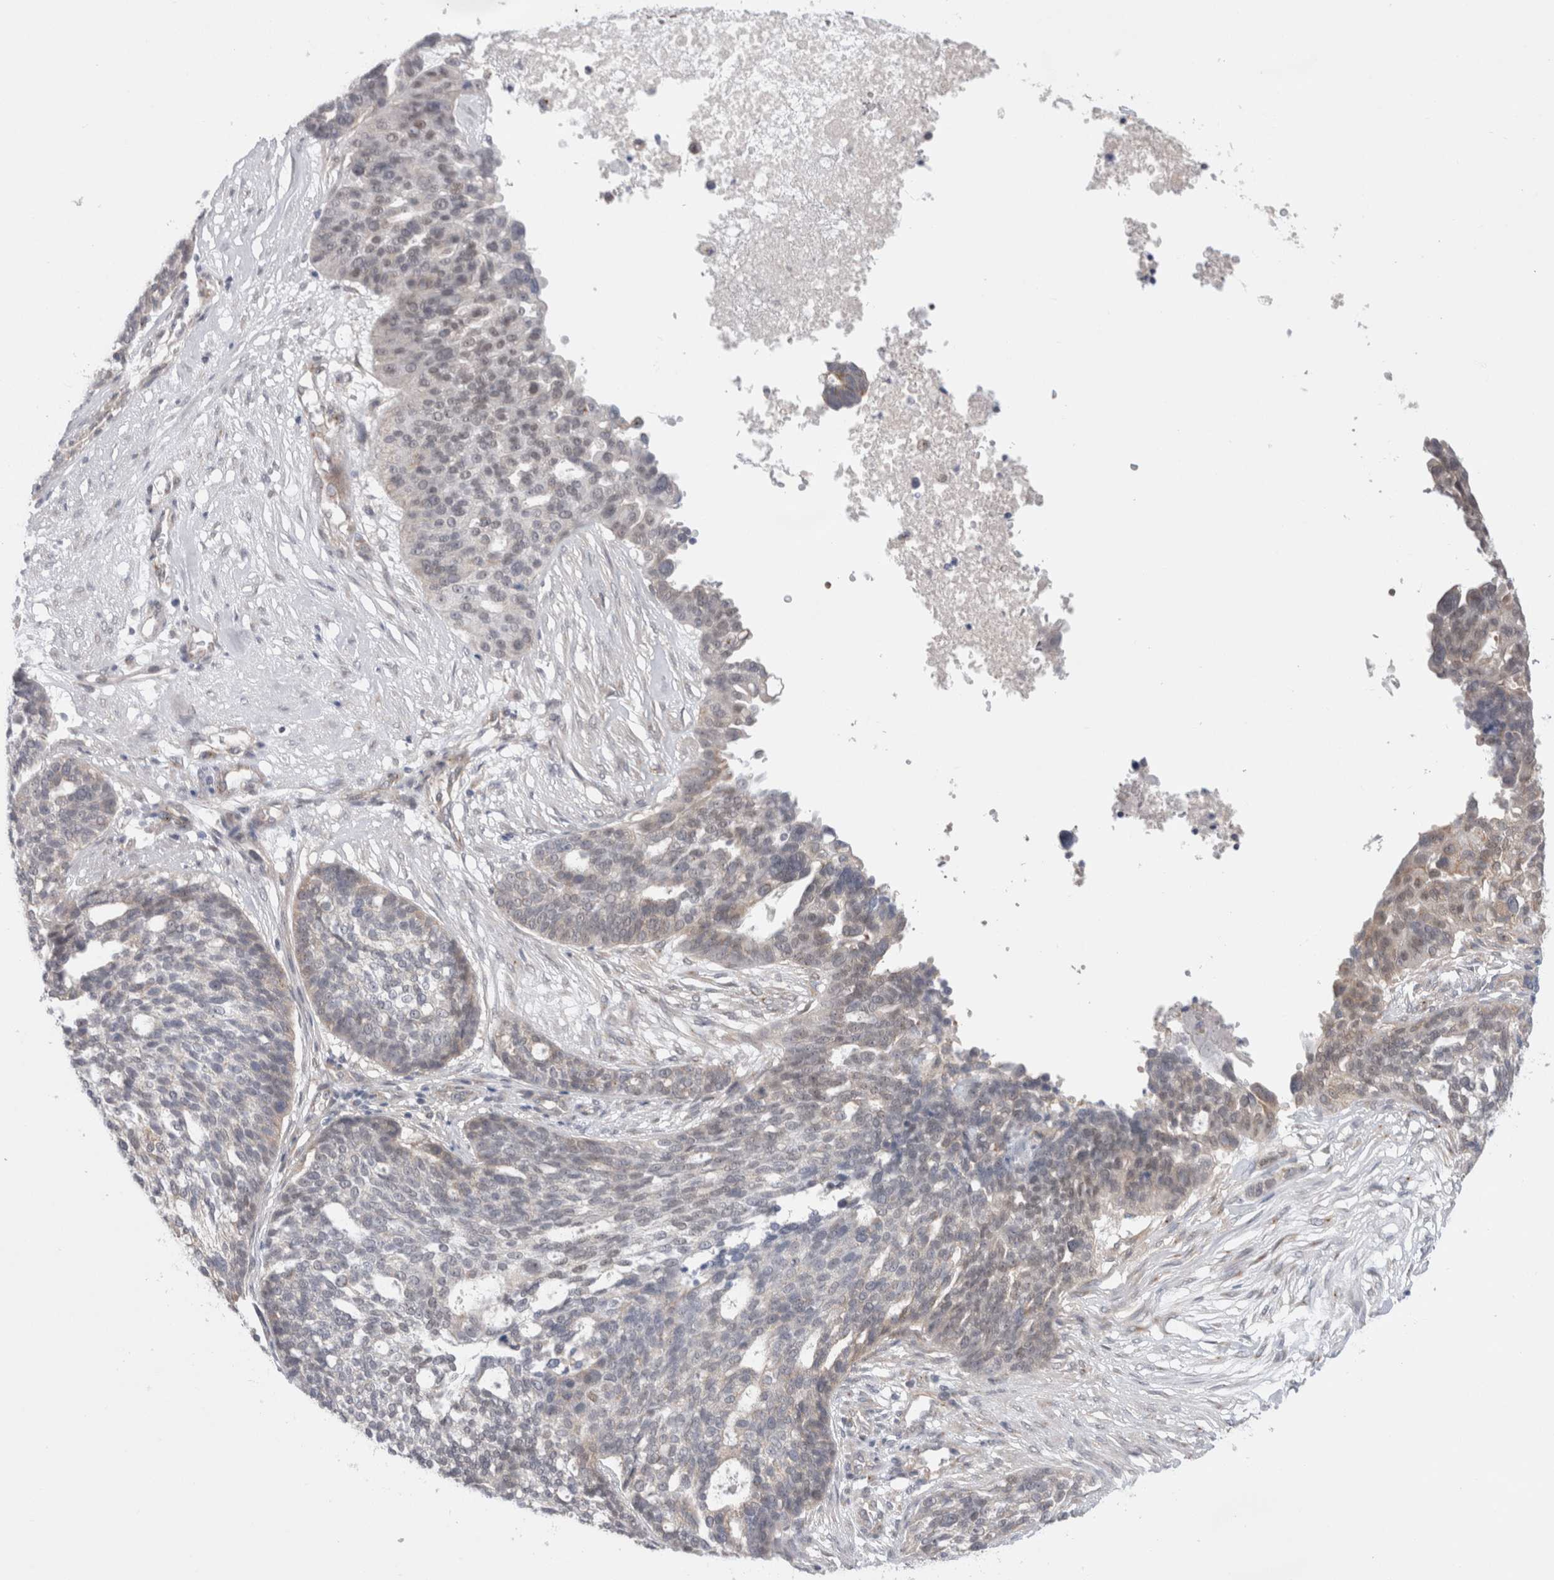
{"staining": {"intensity": "weak", "quantity": "<25%", "location": "cytoplasmic/membranous"}, "tissue": "ovarian cancer", "cell_type": "Tumor cells", "image_type": "cancer", "snomed": [{"axis": "morphology", "description": "Cystadenocarcinoma, serous, NOS"}, {"axis": "topography", "description": "Ovary"}], "caption": "This is an IHC histopathology image of human ovarian cancer. There is no staining in tumor cells.", "gene": "BICD2", "patient": {"sex": "female", "age": 59}}